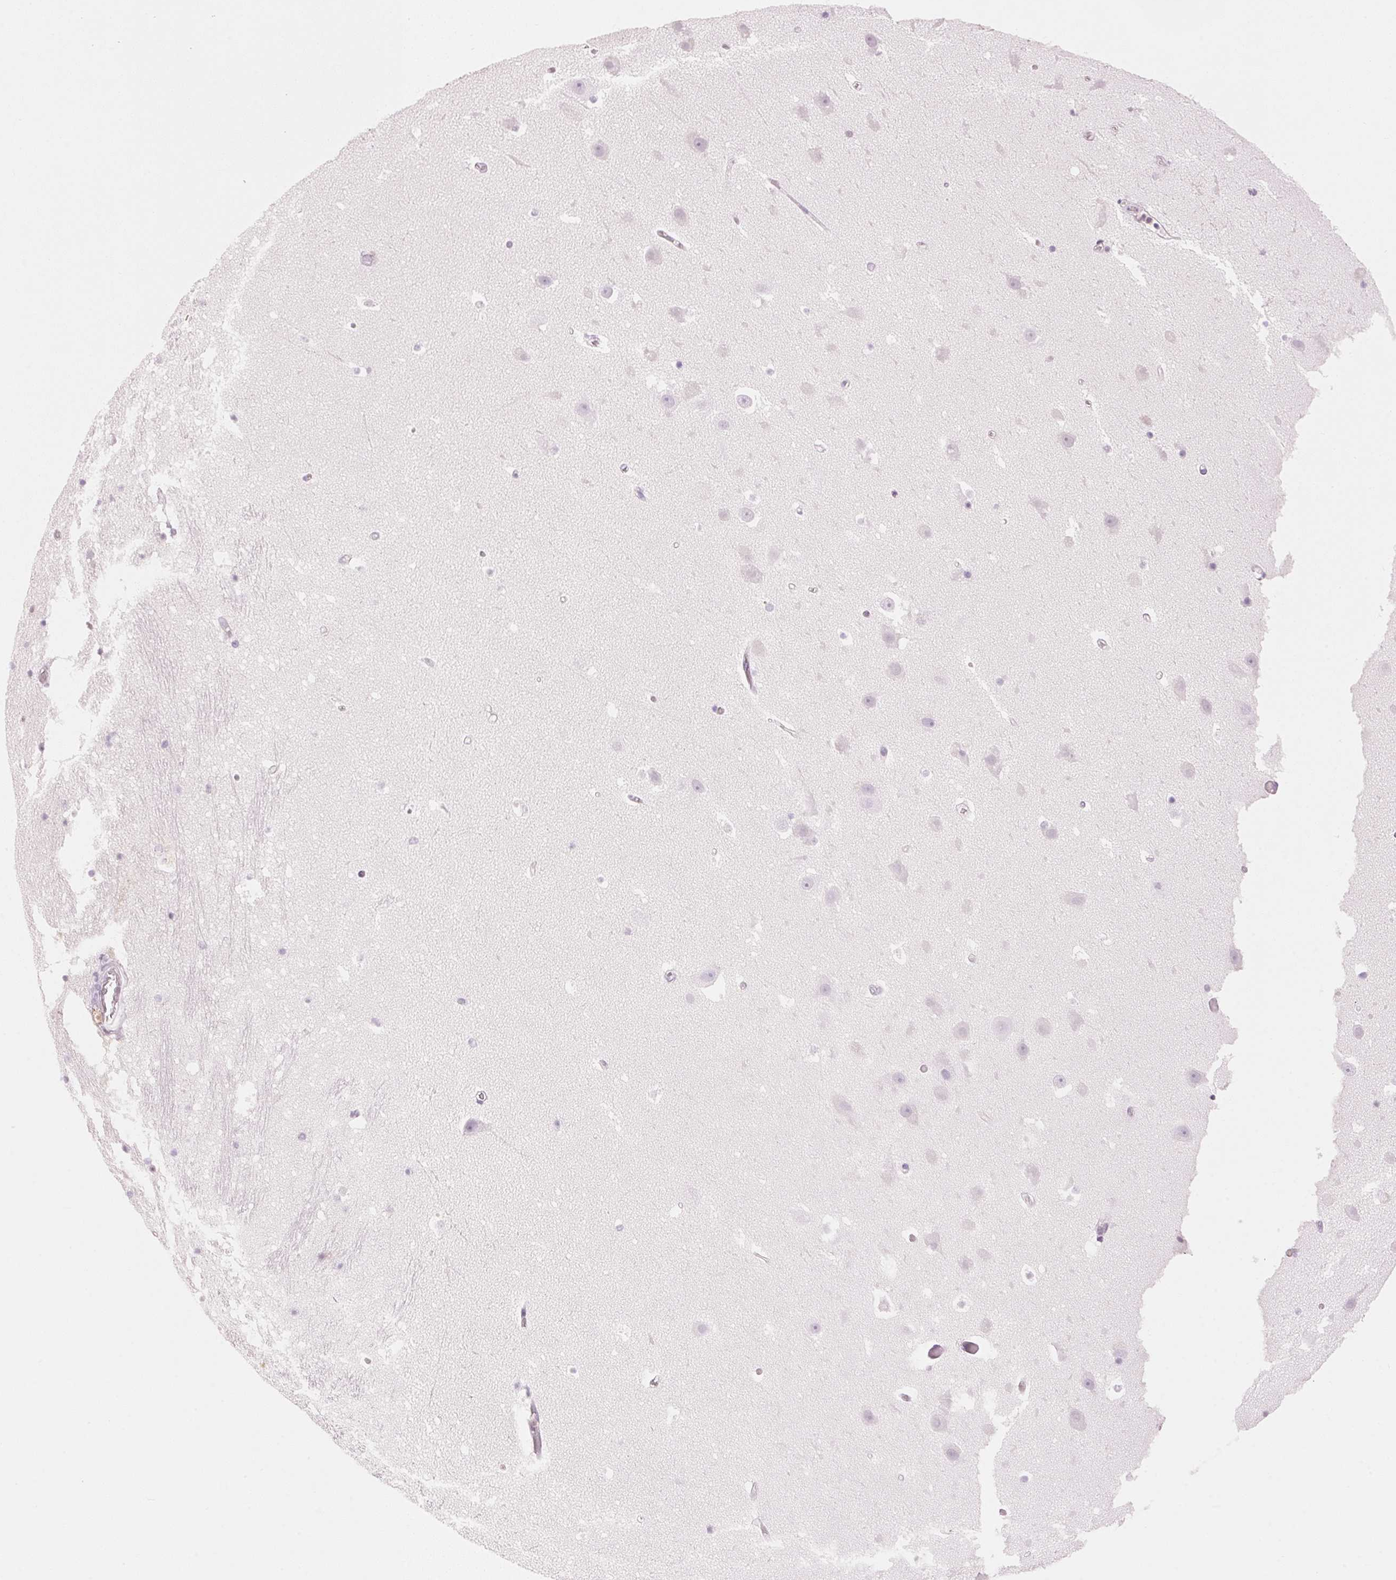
{"staining": {"intensity": "negative", "quantity": "none", "location": "none"}, "tissue": "hippocampus", "cell_type": "Glial cells", "image_type": "normal", "snomed": [{"axis": "morphology", "description": "Normal tissue, NOS"}, {"axis": "topography", "description": "Hippocampus"}], "caption": "This micrograph is of unremarkable hippocampus stained with immunohistochemistry (IHC) to label a protein in brown with the nuclei are counter-stained blue. There is no staining in glial cells.", "gene": "HOXB13", "patient": {"sex": "male", "age": 26}}